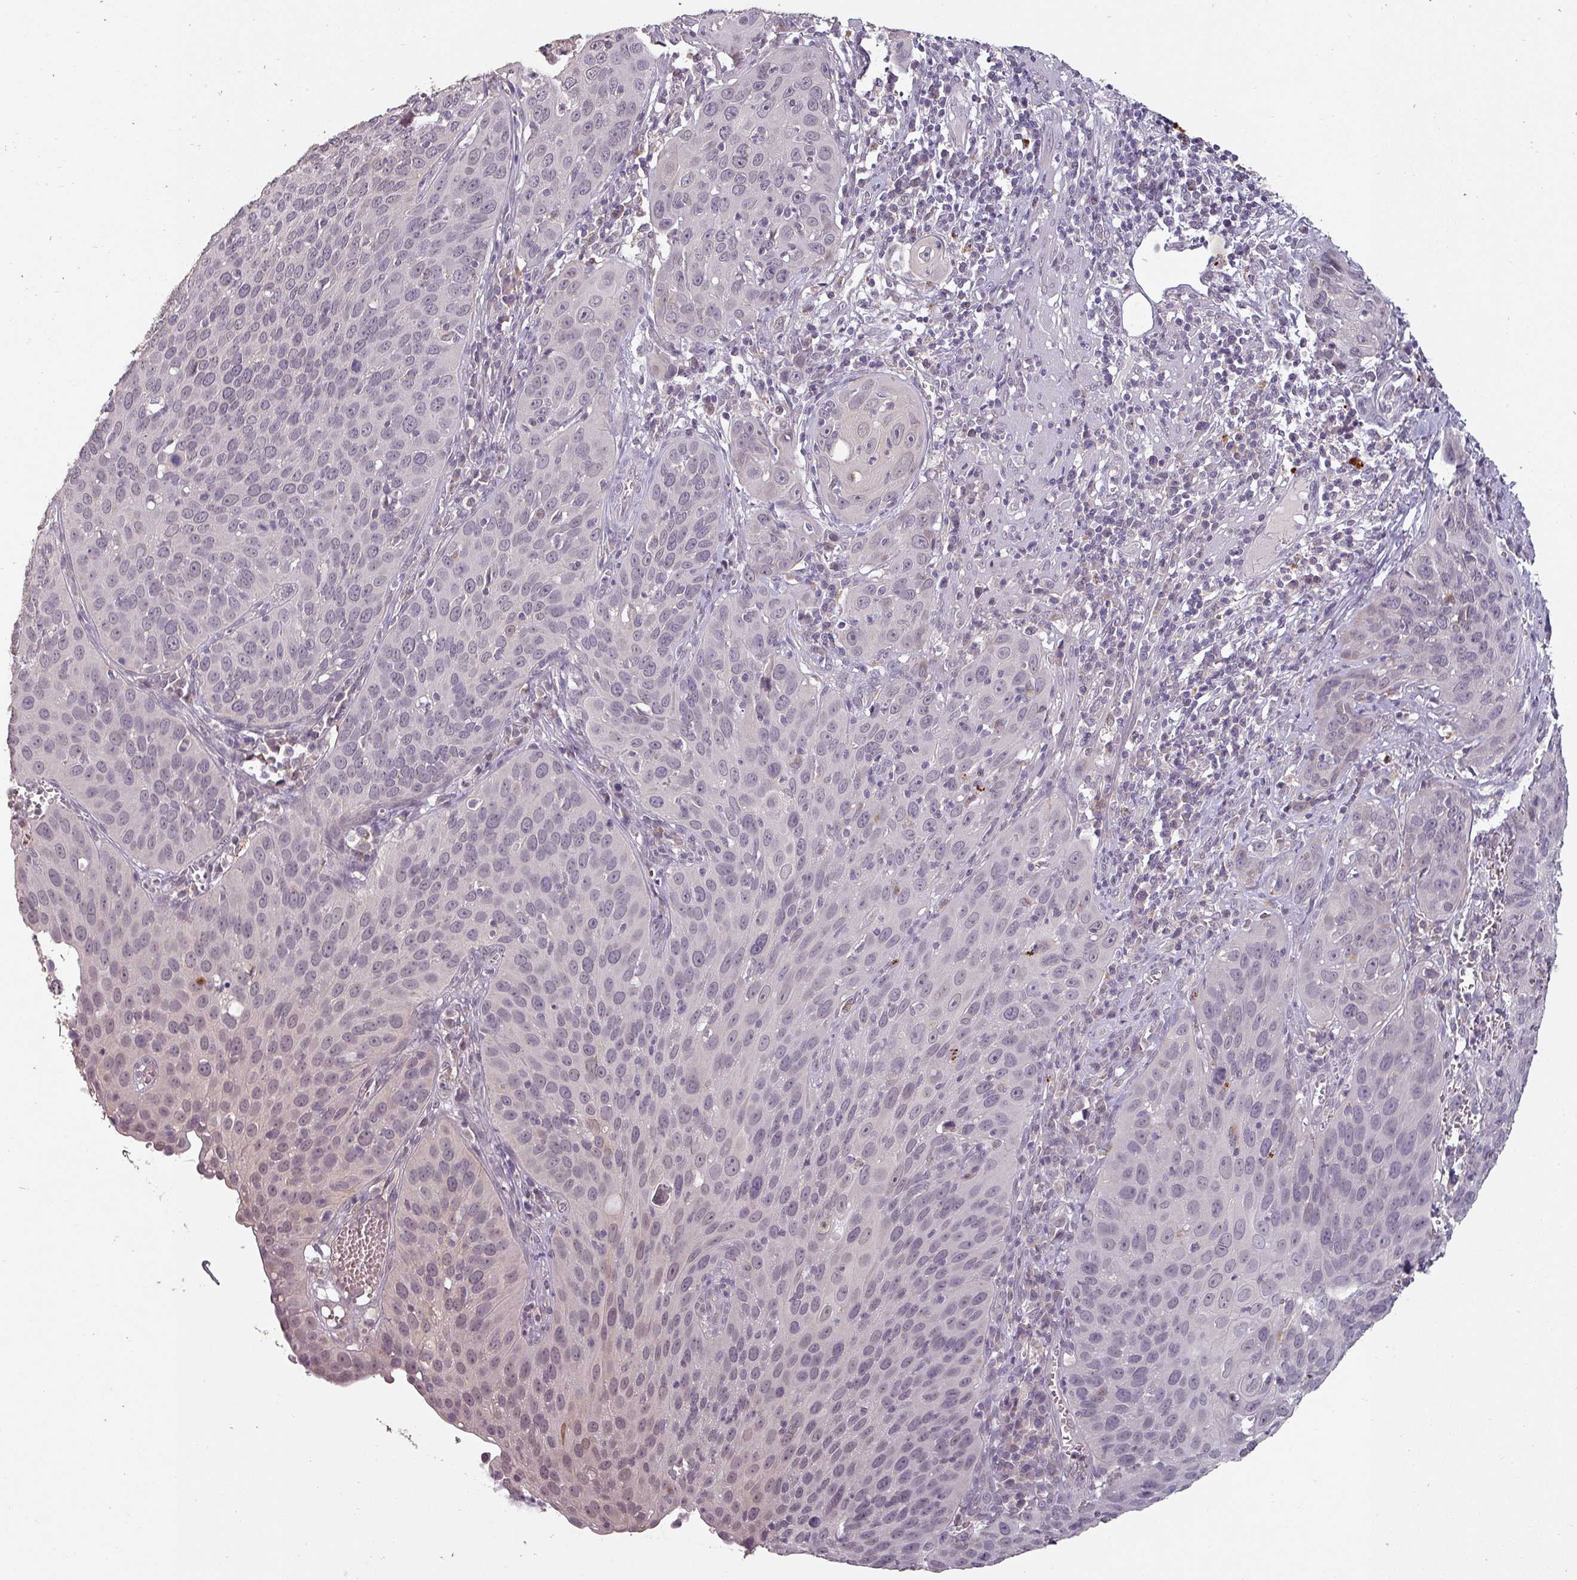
{"staining": {"intensity": "negative", "quantity": "none", "location": "none"}, "tissue": "cervical cancer", "cell_type": "Tumor cells", "image_type": "cancer", "snomed": [{"axis": "morphology", "description": "Squamous cell carcinoma, NOS"}, {"axis": "topography", "description": "Cervix"}], "caption": "IHC micrograph of neoplastic tissue: cervical cancer stained with DAB exhibits no significant protein expression in tumor cells. (Brightfield microscopy of DAB (3,3'-diaminobenzidine) IHC at high magnification).", "gene": "LYPLA1", "patient": {"sex": "female", "age": 36}}